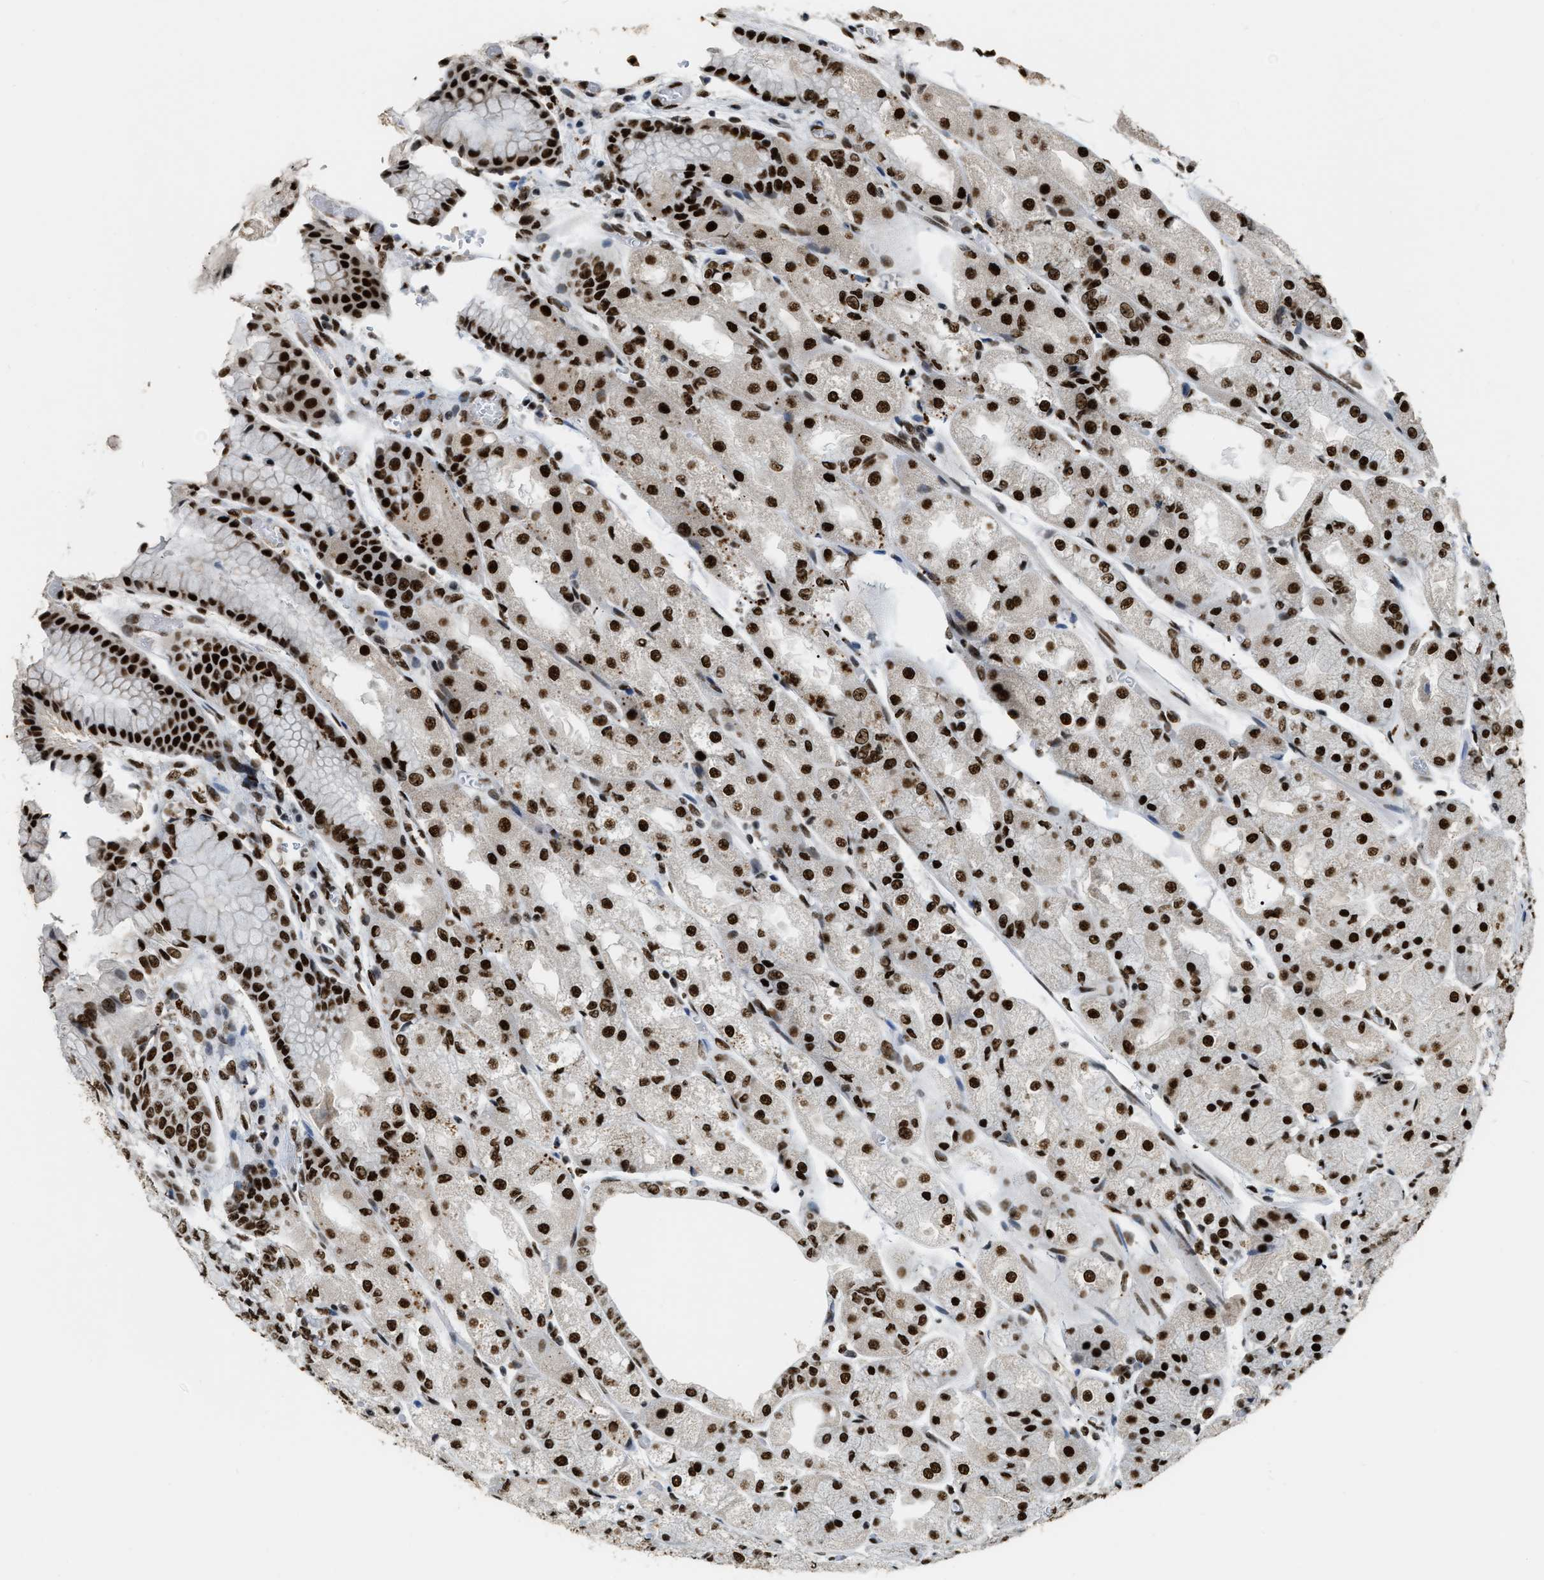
{"staining": {"intensity": "strong", "quantity": ">75%", "location": "cytoplasmic/membranous,nuclear"}, "tissue": "stomach", "cell_type": "Glandular cells", "image_type": "normal", "snomed": [{"axis": "morphology", "description": "Normal tissue, NOS"}, {"axis": "topography", "description": "Stomach, upper"}], "caption": "Protein expression by immunohistochemistry demonstrates strong cytoplasmic/membranous,nuclear positivity in about >75% of glandular cells in normal stomach. The staining was performed using DAB (3,3'-diaminobenzidine), with brown indicating positive protein expression. Nuclei are stained blue with hematoxylin.", "gene": "NUMA1", "patient": {"sex": "male", "age": 72}}